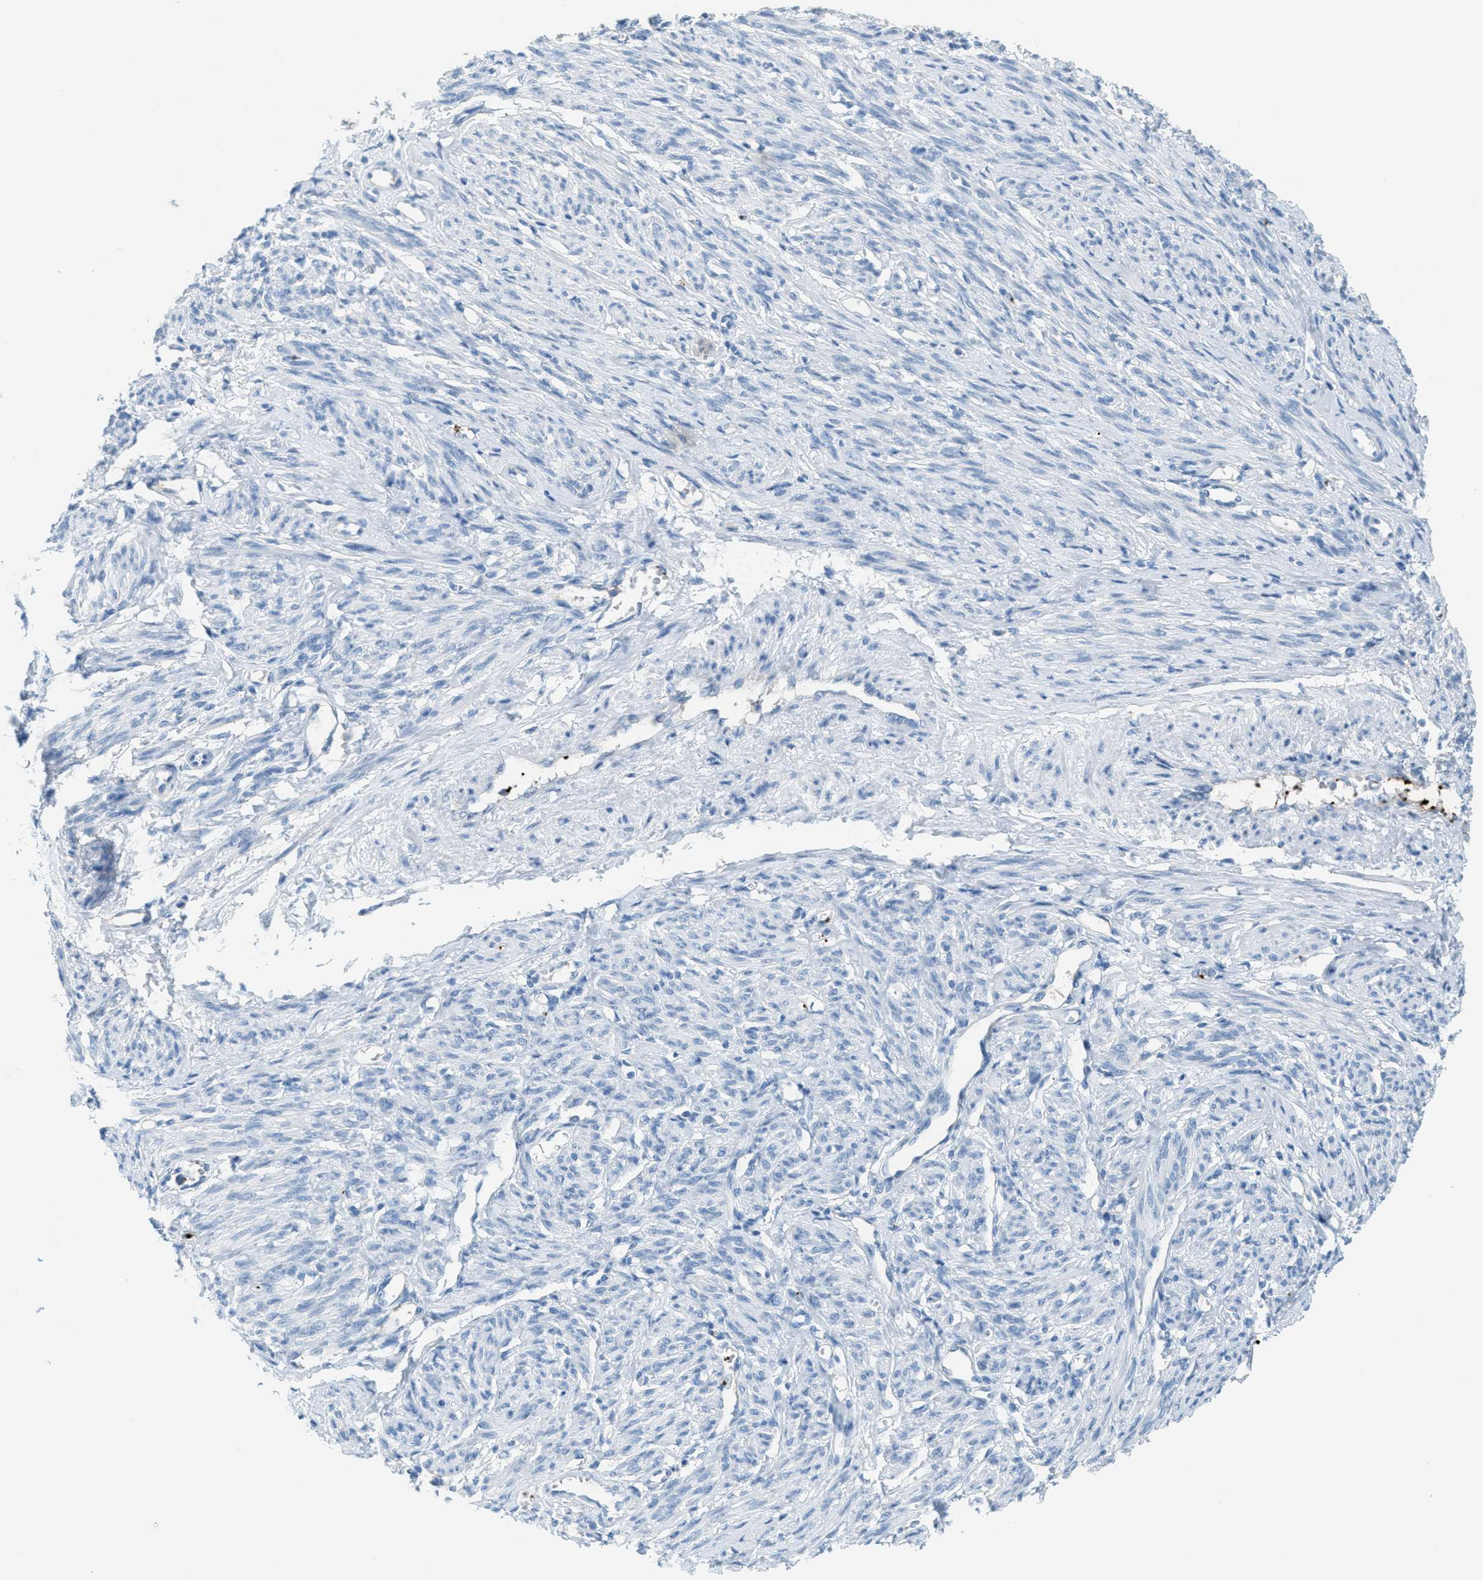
{"staining": {"intensity": "negative", "quantity": "none", "location": "none"}, "tissue": "smooth muscle", "cell_type": "Smooth muscle cells", "image_type": "normal", "snomed": [{"axis": "morphology", "description": "Normal tissue, NOS"}, {"axis": "topography", "description": "Smooth muscle"}], "caption": "Immunohistochemistry of normal smooth muscle displays no positivity in smooth muscle cells.", "gene": "PPBP", "patient": {"sex": "female", "age": 65}}